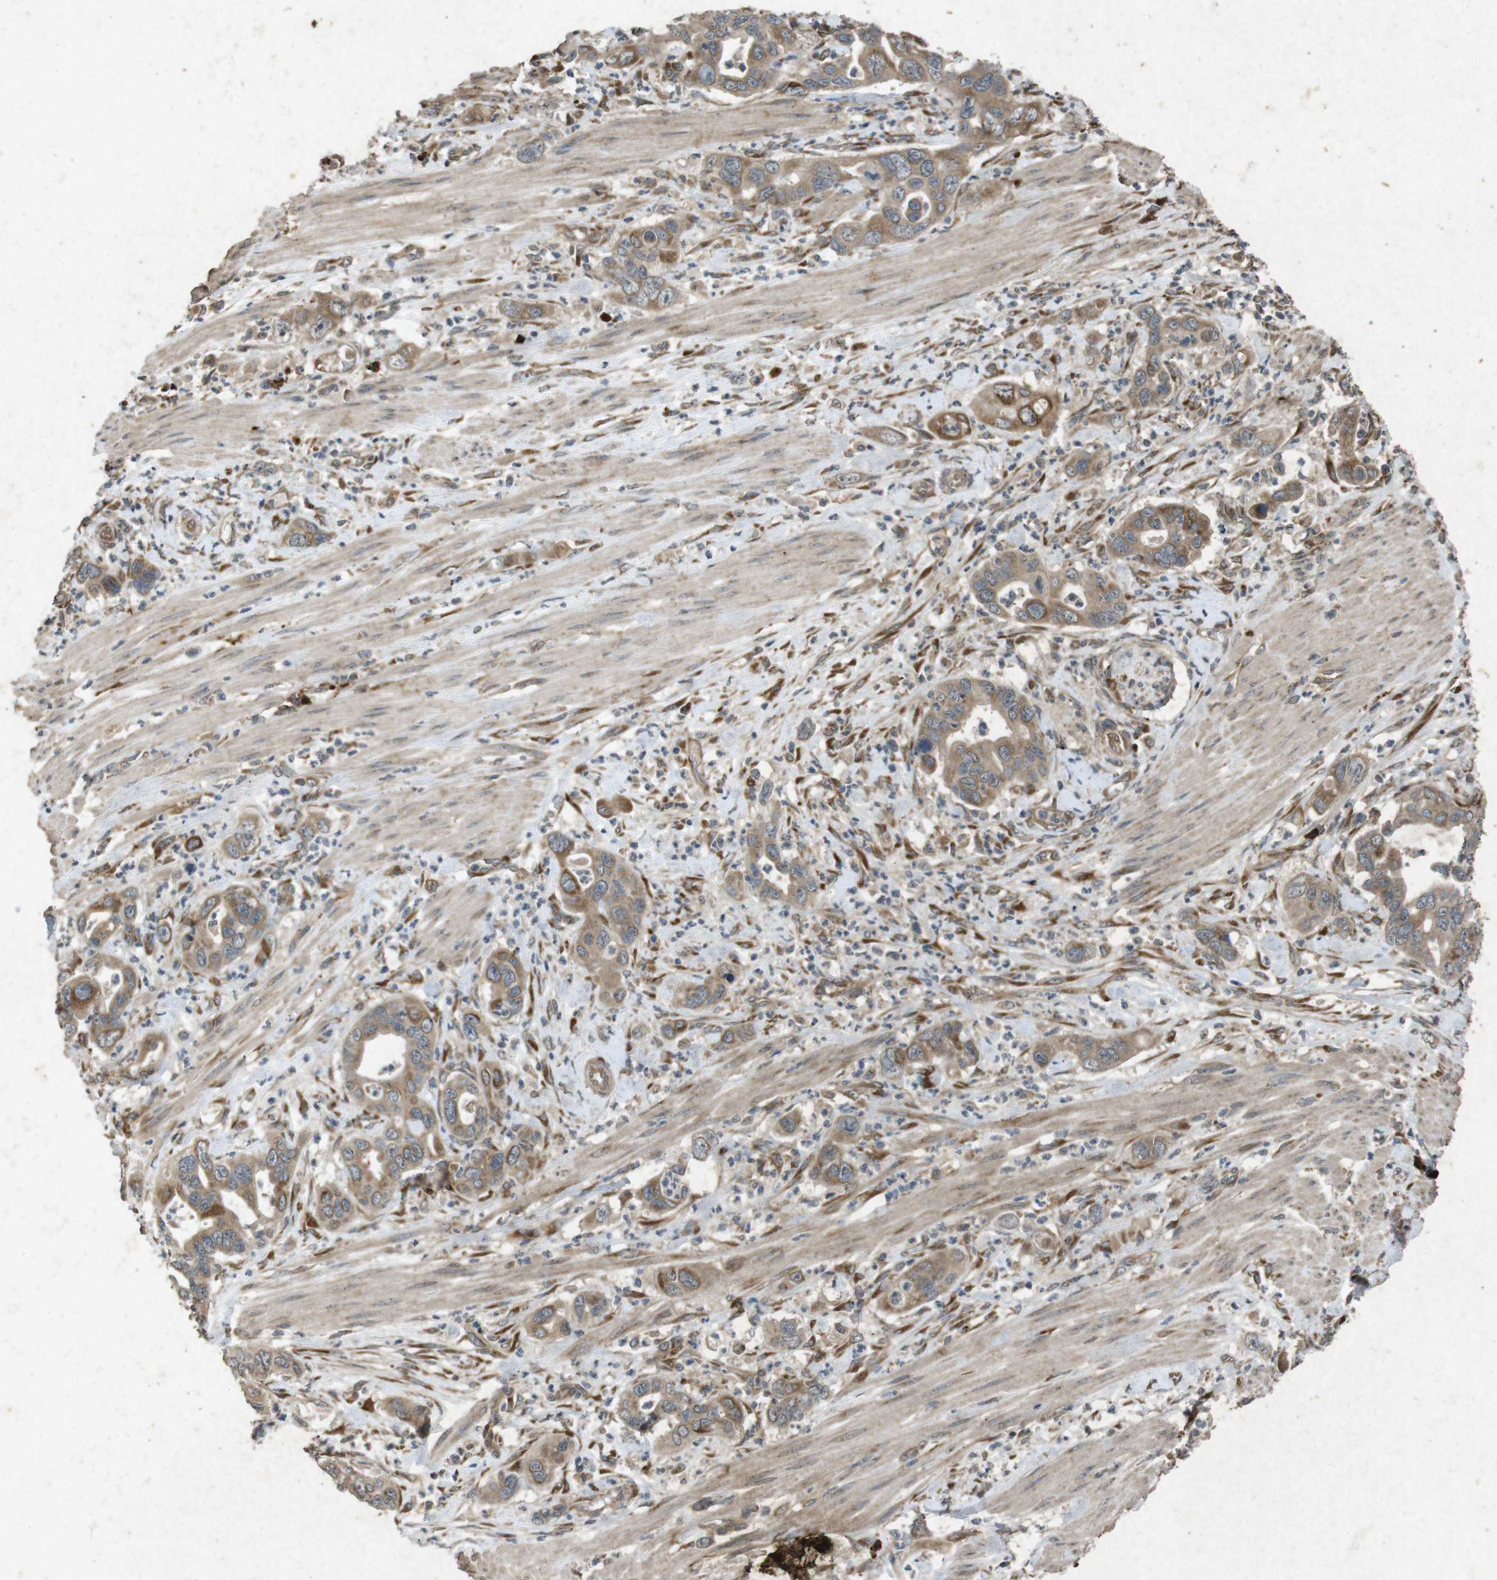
{"staining": {"intensity": "moderate", "quantity": ">75%", "location": "cytoplasmic/membranous"}, "tissue": "pancreatic cancer", "cell_type": "Tumor cells", "image_type": "cancer", "snomed": [{"axis": "morphology", "description": "Adenocarcinoma, NOS"}, {"axis": "topography", "description": "Pancreas"}], "caption": "IHC of human adenocarcinoma (pancreatic) displays medium levels of moderate cytoplasmic/membranous positivity in approximately >75% of tumor cells.", "gene": "FLCN", "patient": {"sex": "female", "age": 71}}